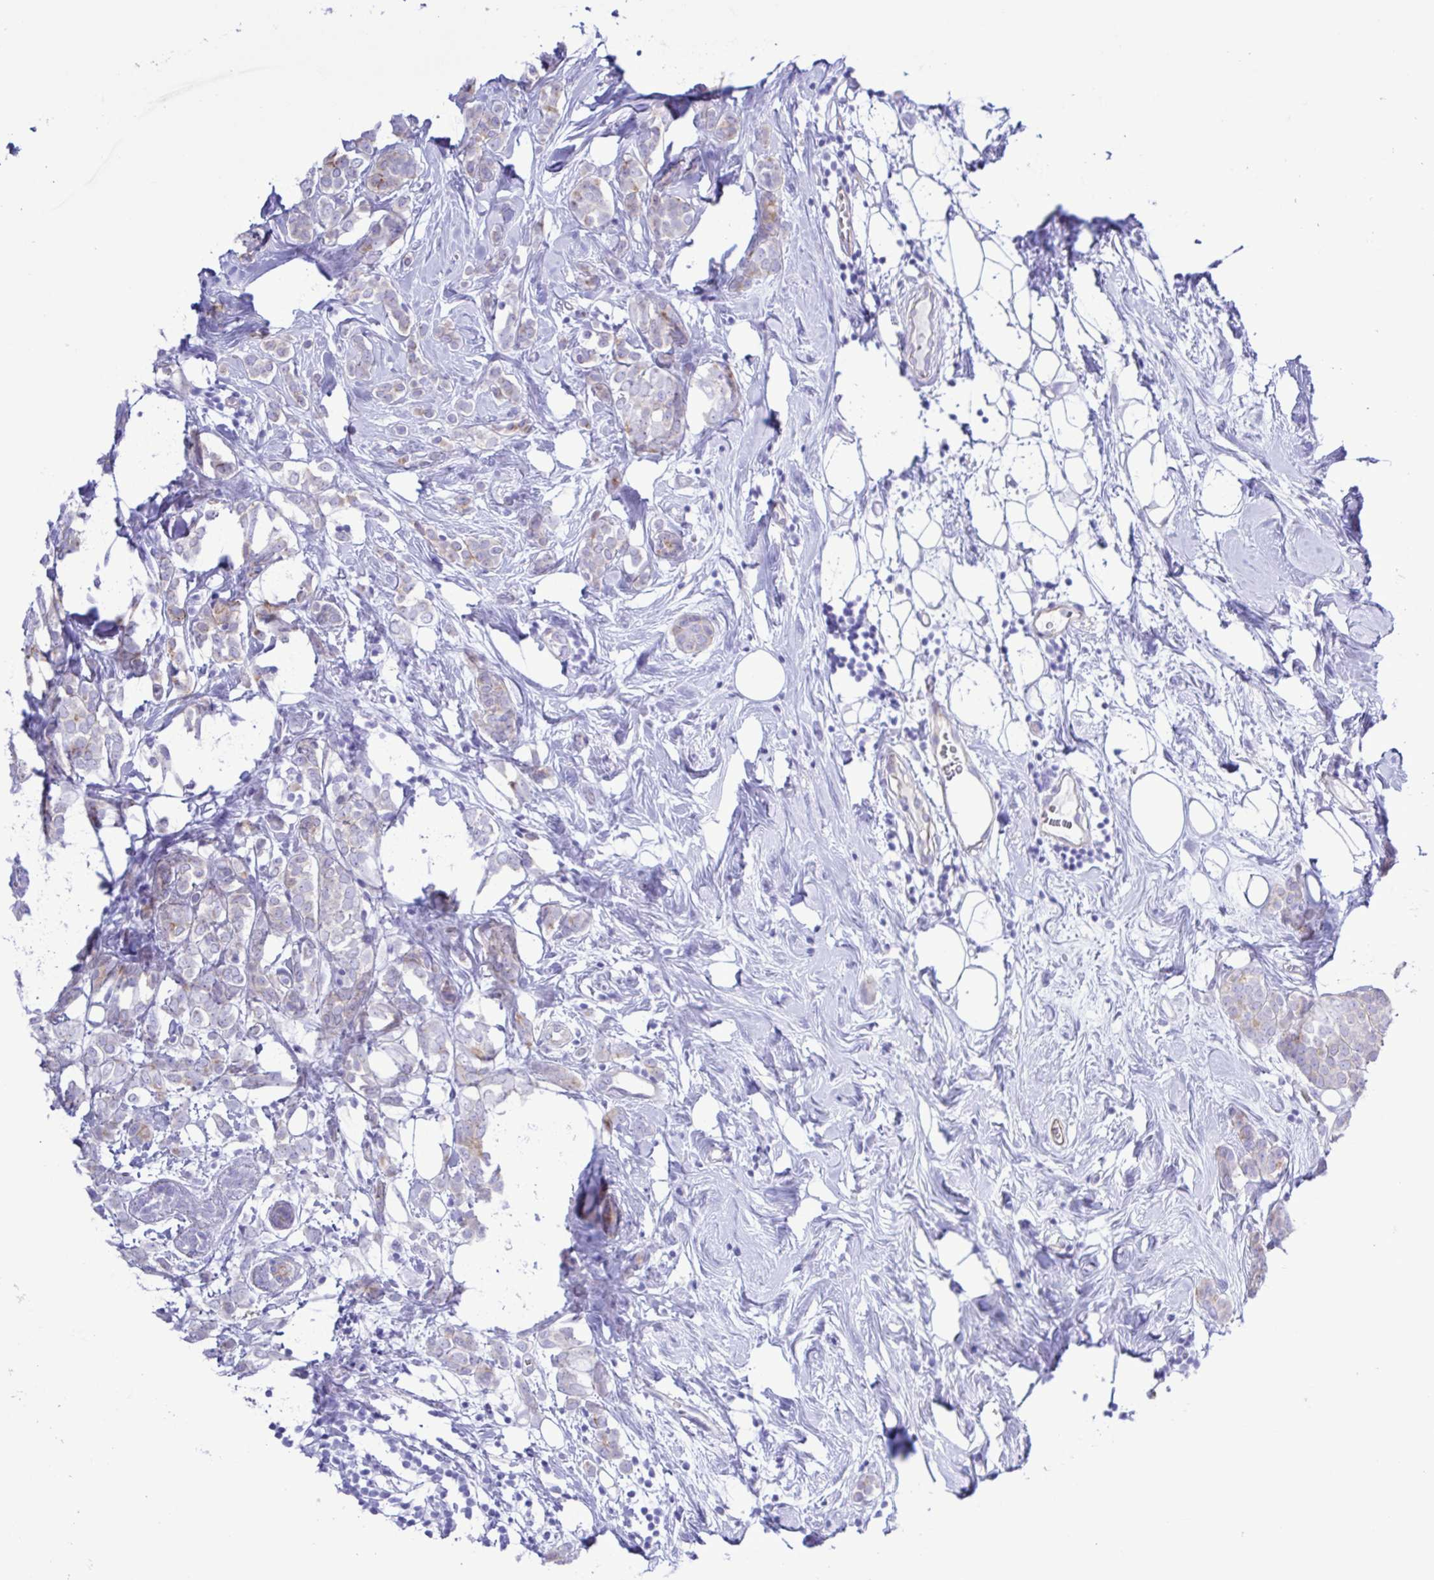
{"staining": {"intensity": "negative", "quantity": "none", "location": "none"}, "tissue": "breast cancer", "cell_type": "Tumor cells", "image_type": "cancer", "snomed": [{"axis": "morphology", "description": "Lobular carcinoma"}, {"axis": "topography", "description": "Breast"}], "caption": "Tumor cells are negative for protein expression in human breast cancer (lobular carcinoma). Brightfield microscopy of immunohistochemistry stained with DAB (3,3'-diaminobenzidine) (brown) and hematoxylin (blue), captured at high magnification.", "gene": "CYP11A1", "patient": {"sex": "female", "age": 49}}